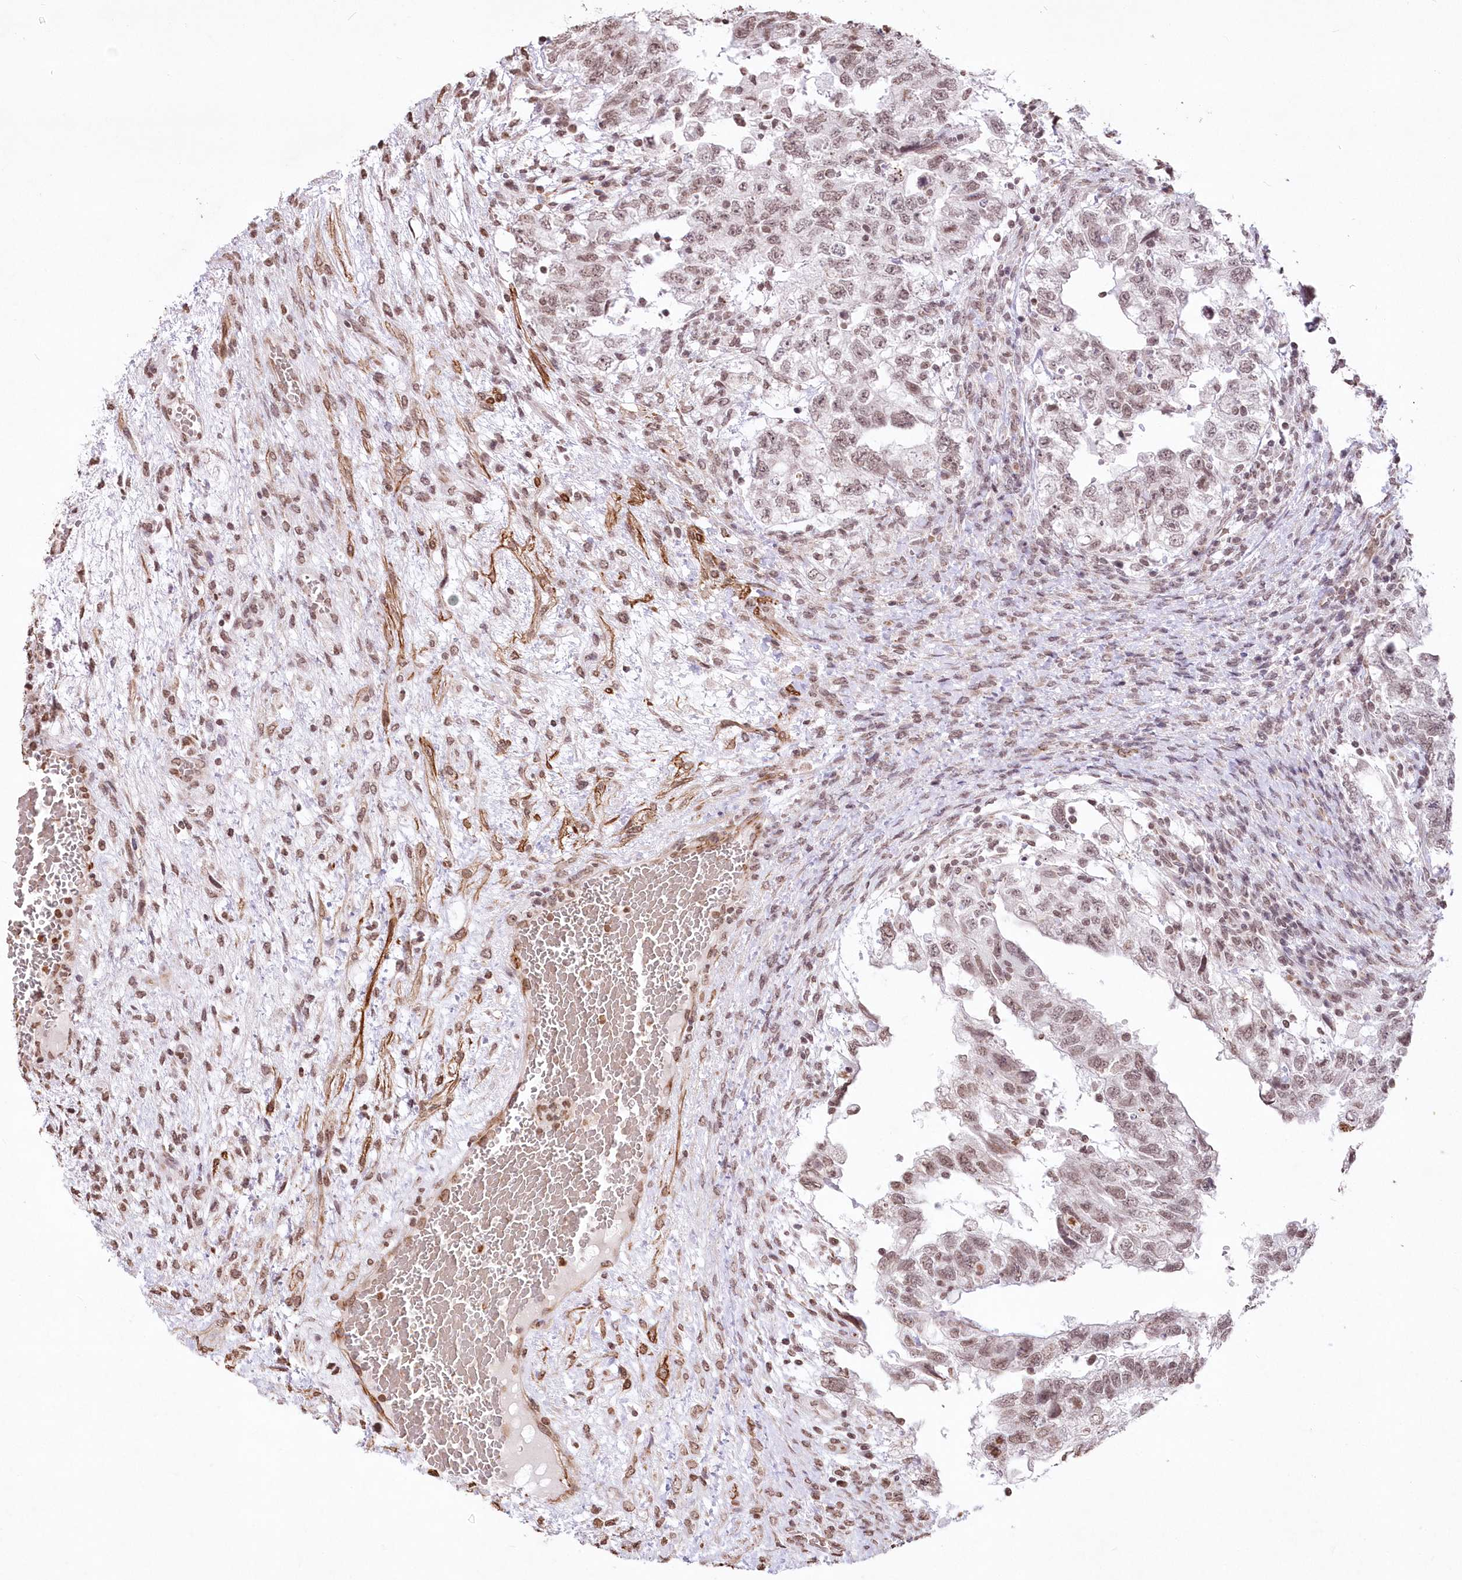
{"staining": {"intensity": "weak", "quantity": "25%-75%", "location": "nuclear"}, "tissue": "testis cancer", "cell_type": "Tumor cells", "image_type": "cancer", "snomed": [{"axis": "morphology", "description": "Carcinoma, Embryonal, NOS"}, {"axis": "topography", "description": "Testis"}], "caption": "Protein analysis of embryonal carcinoma (testis) tissue reveals weak nuclear expression in approximately 25%-75% of tumor cells.", "gene": "RBM27", "patient": {"sex": "male", "age": 36}}